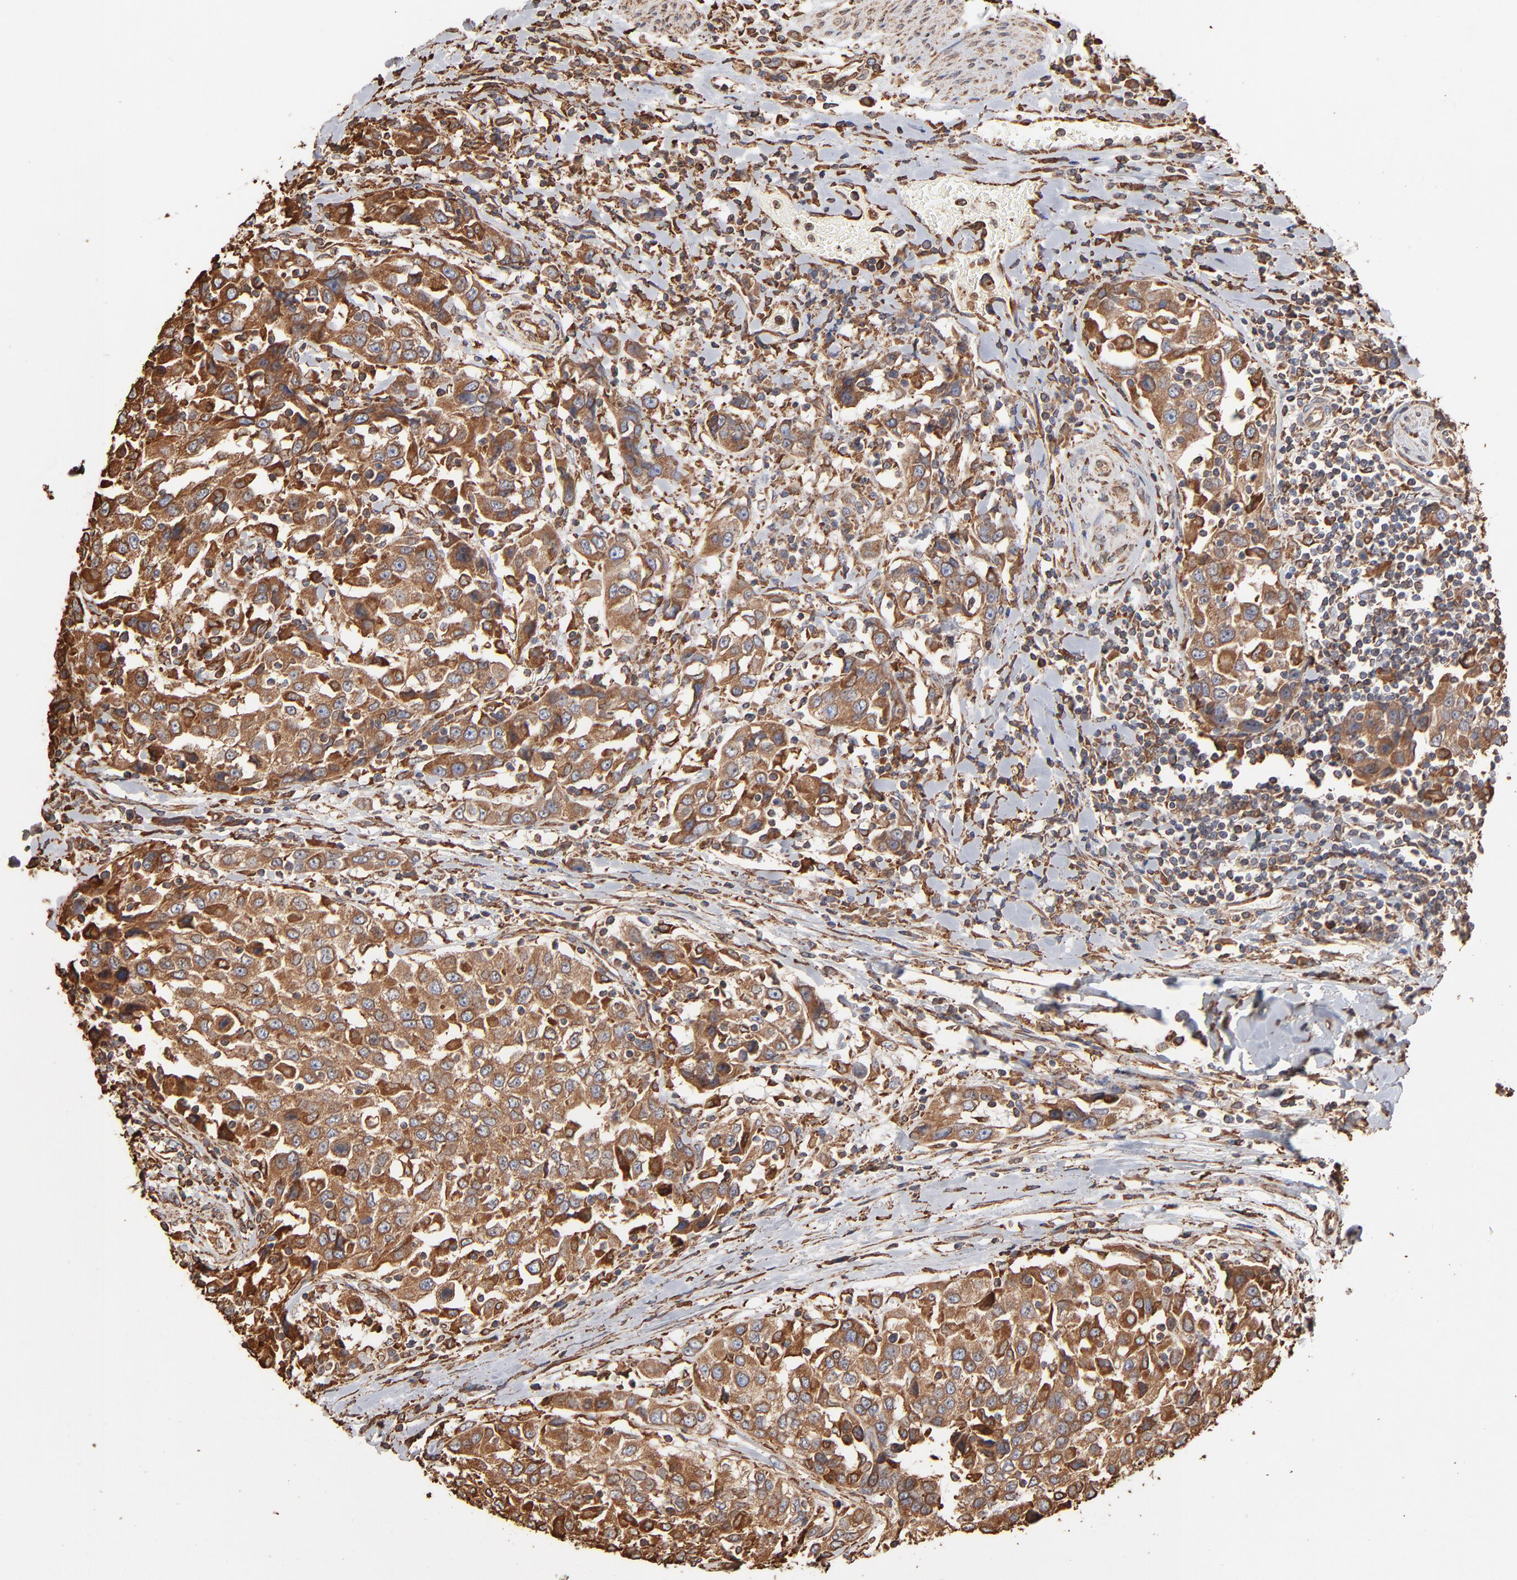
{"staining": {"intensity": "moderate", "quantity": ">75%", "location": "cytoplasmic/membranous"}, "tissue": "urothelial cancer", "cell_type": "Tumor cells", "image_type": "cancer", "snomed": [{"axis": "morphology", "description": "Urothelial carcinoma, High grade"}, {"axis": "topography", "description": "Urinary bladder"}], "caption": "An immunohistochemistry (IHC) image of neoplastic tissue is shown. Protein staining in brown highlights moderate cytoplasmic/membranous positivity in high-grade urothelial carcinoma within tumor cells.", "gene": "PDIA3", "patient": {"sex": "female", "age": 80}}